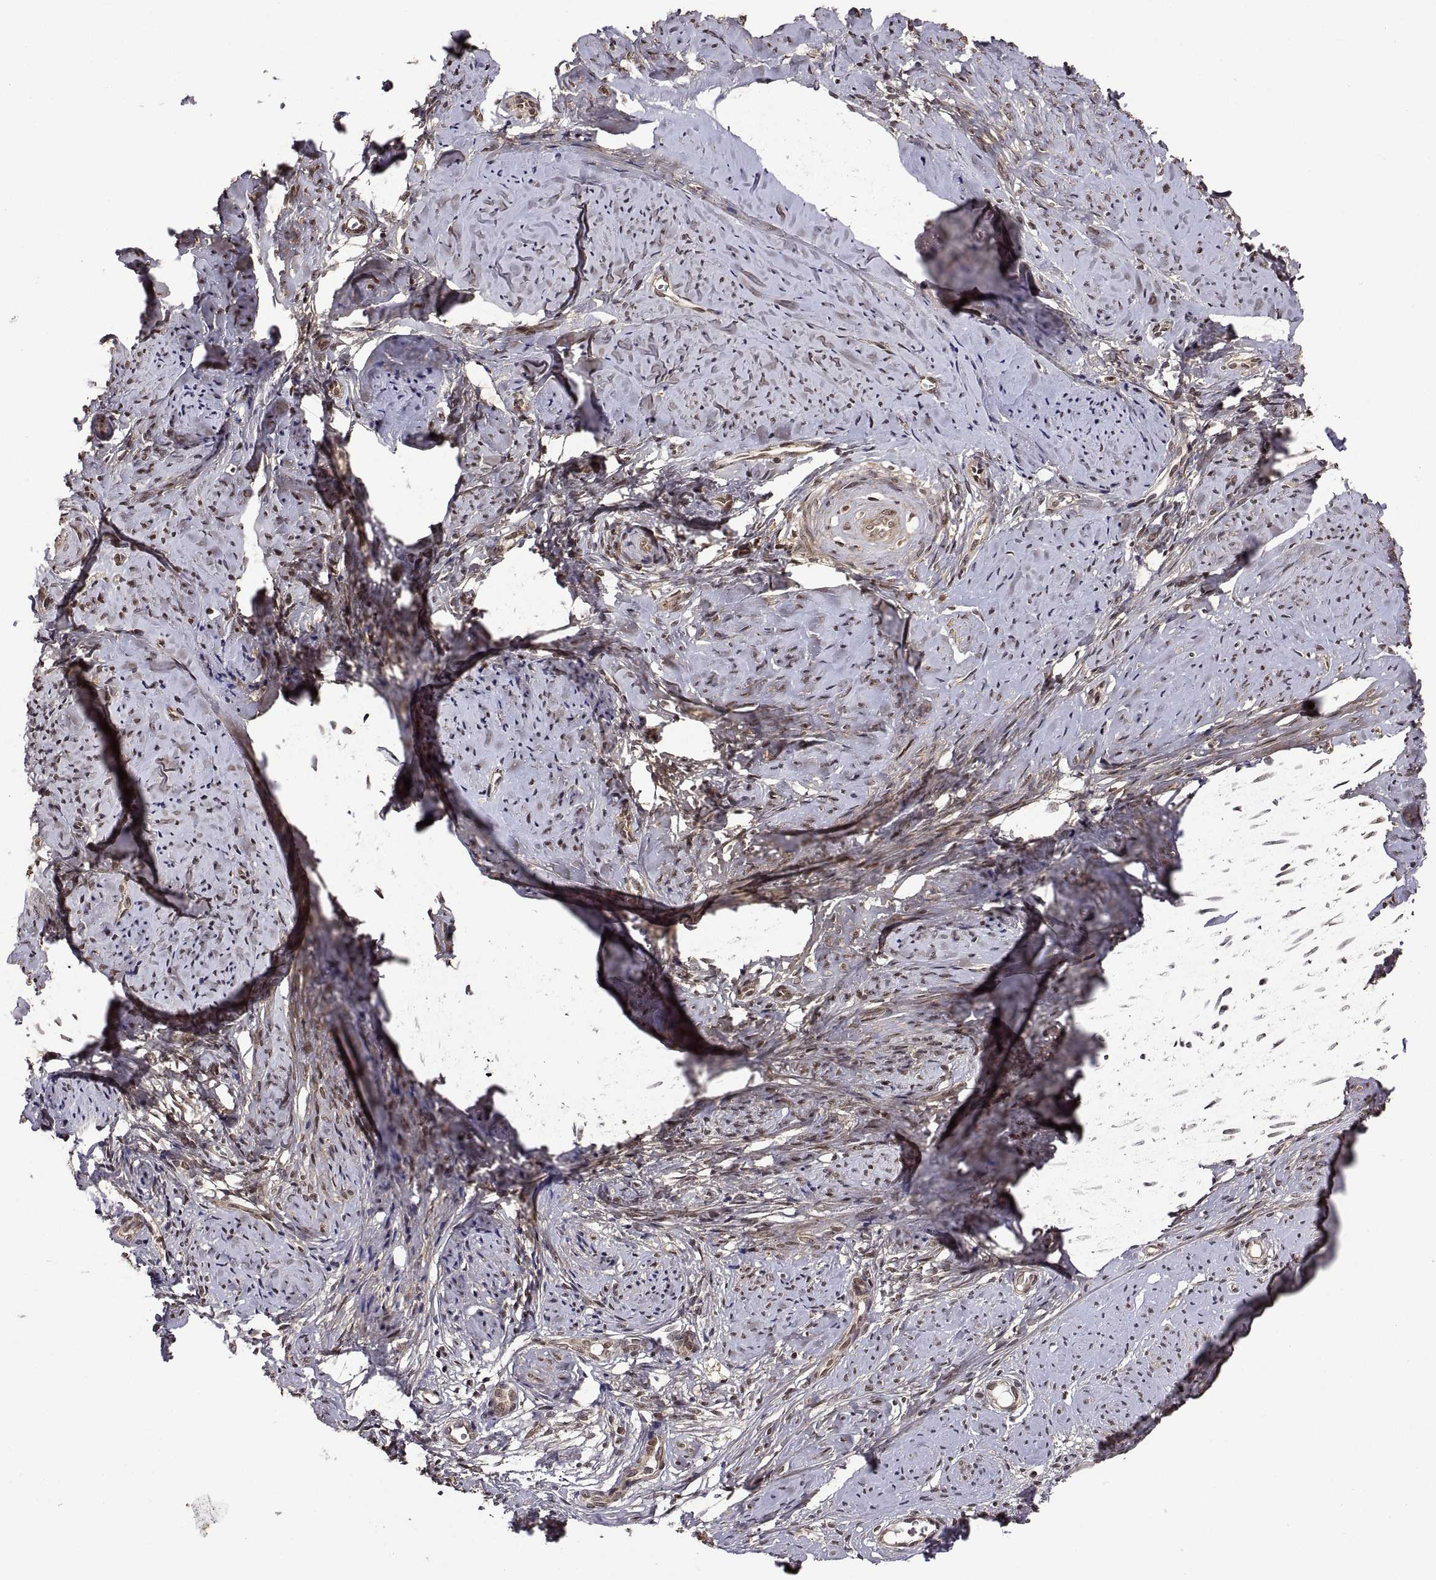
{"staining": {"intensity": "negative", "quantity": "none", "location": "none"}, "tissue": "smooth muscle", "cell_type": "Smooth muscle cells", "image_type": "normal", "snomed": [{"axis": "morphology", "description": "Normal tissue, NOS"}, {"axis": "topography", "description": "Smooth muscle"}], "caption": "High magnification brightfield microscopy of unremarkable smooth muscle stained with DAB (brown) and counterstained with hematoxylin (blue): smooth muscle cells show no significant expression. Brightfield microscopy of IHC stained with DAB (3,3'-diaminobenzidine) (brown) and hematoxylin (blue), captured at high magnification.", "gene": "ZNRF2", "patient": {"sex": "female", "age": 48}}